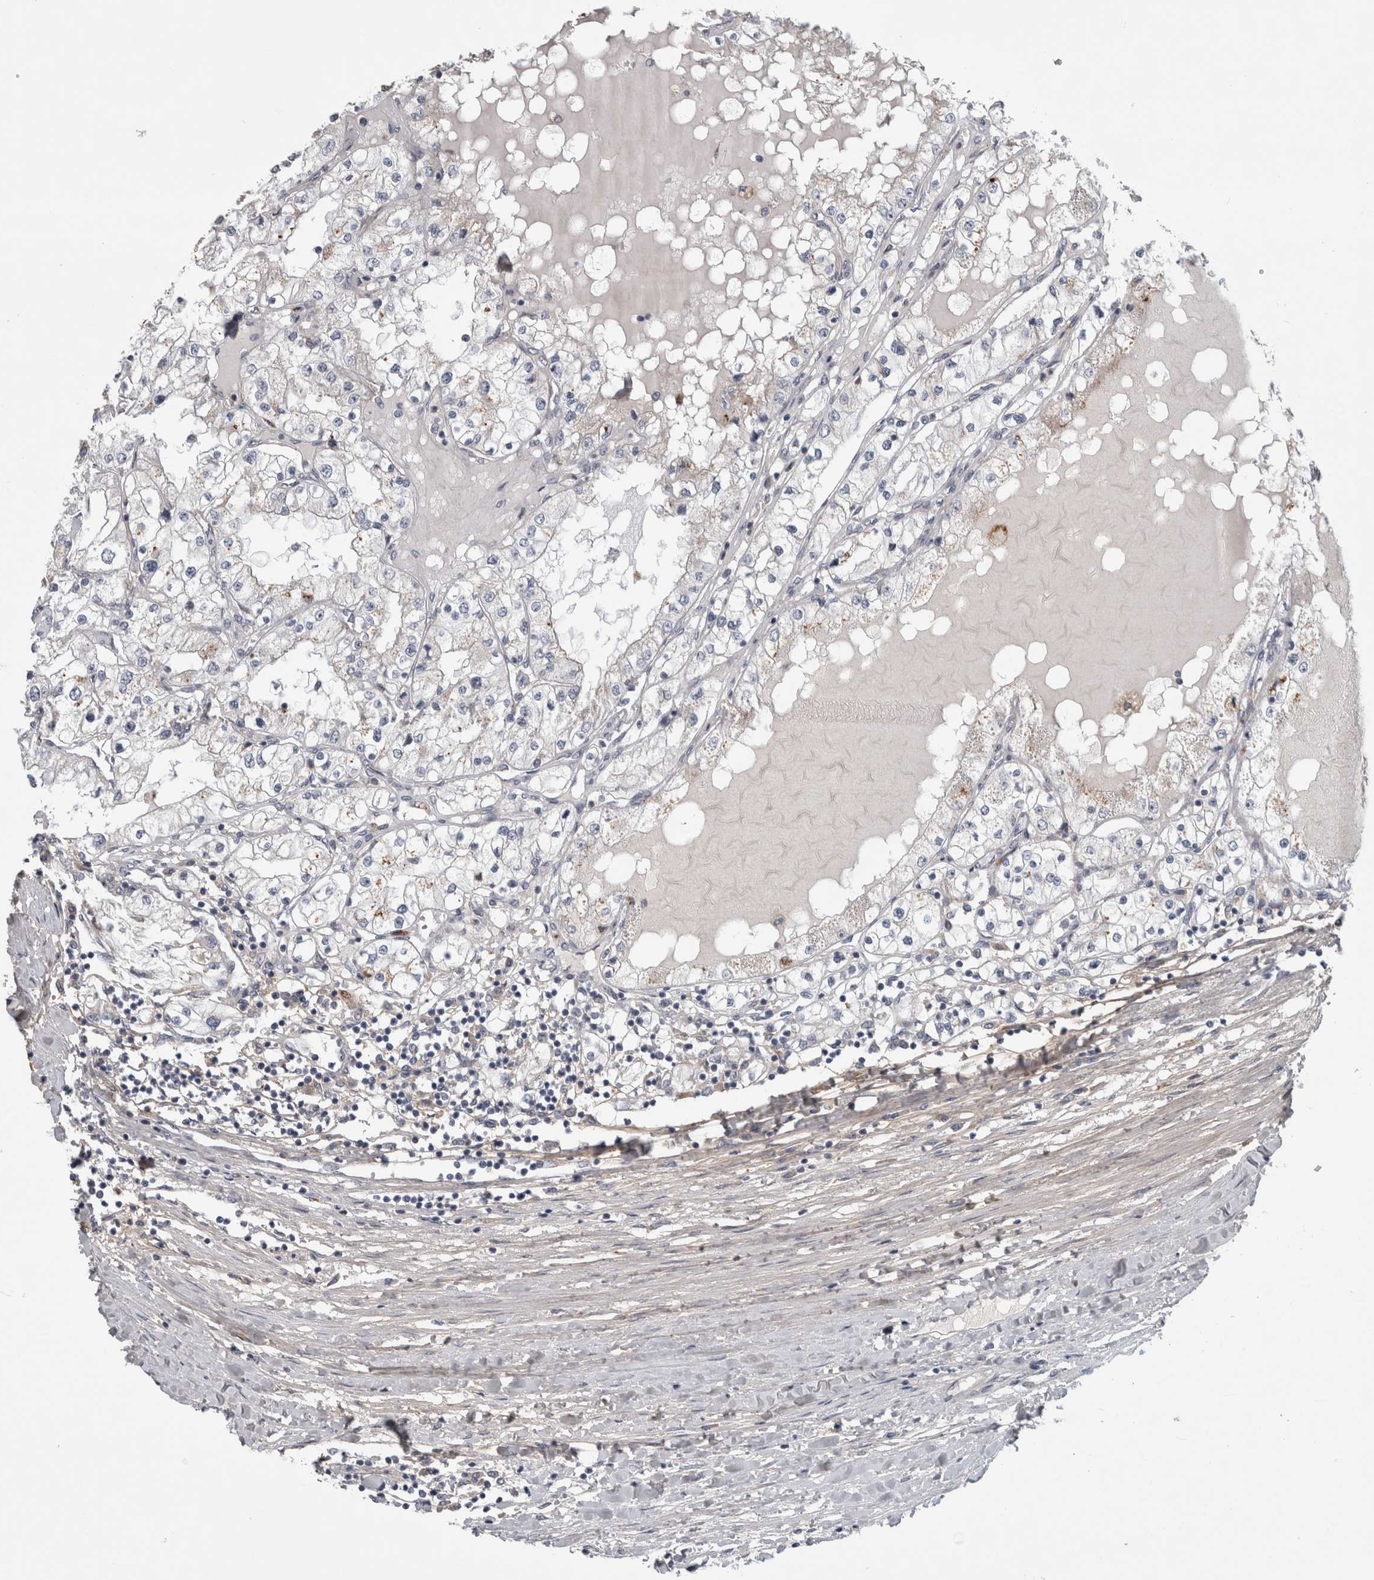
{"staining": {"intensity": "negative", "quantity": "none", "location": "none"}, "tissue": "renal cancer", "cell_type": "Tumor cells", "image_type": "cancer", "snomed": [{"axis": "morphology", "description": "Adenocarcinoma, NOS"}, {"axis": "topography", "description": "Kidney"}], "caption": "Tumor cells show no significant protein expression in renal cancer (adenocarcinoma).", "gene": "ATXN2", "patient": {"sex": "male", "age": 68}}